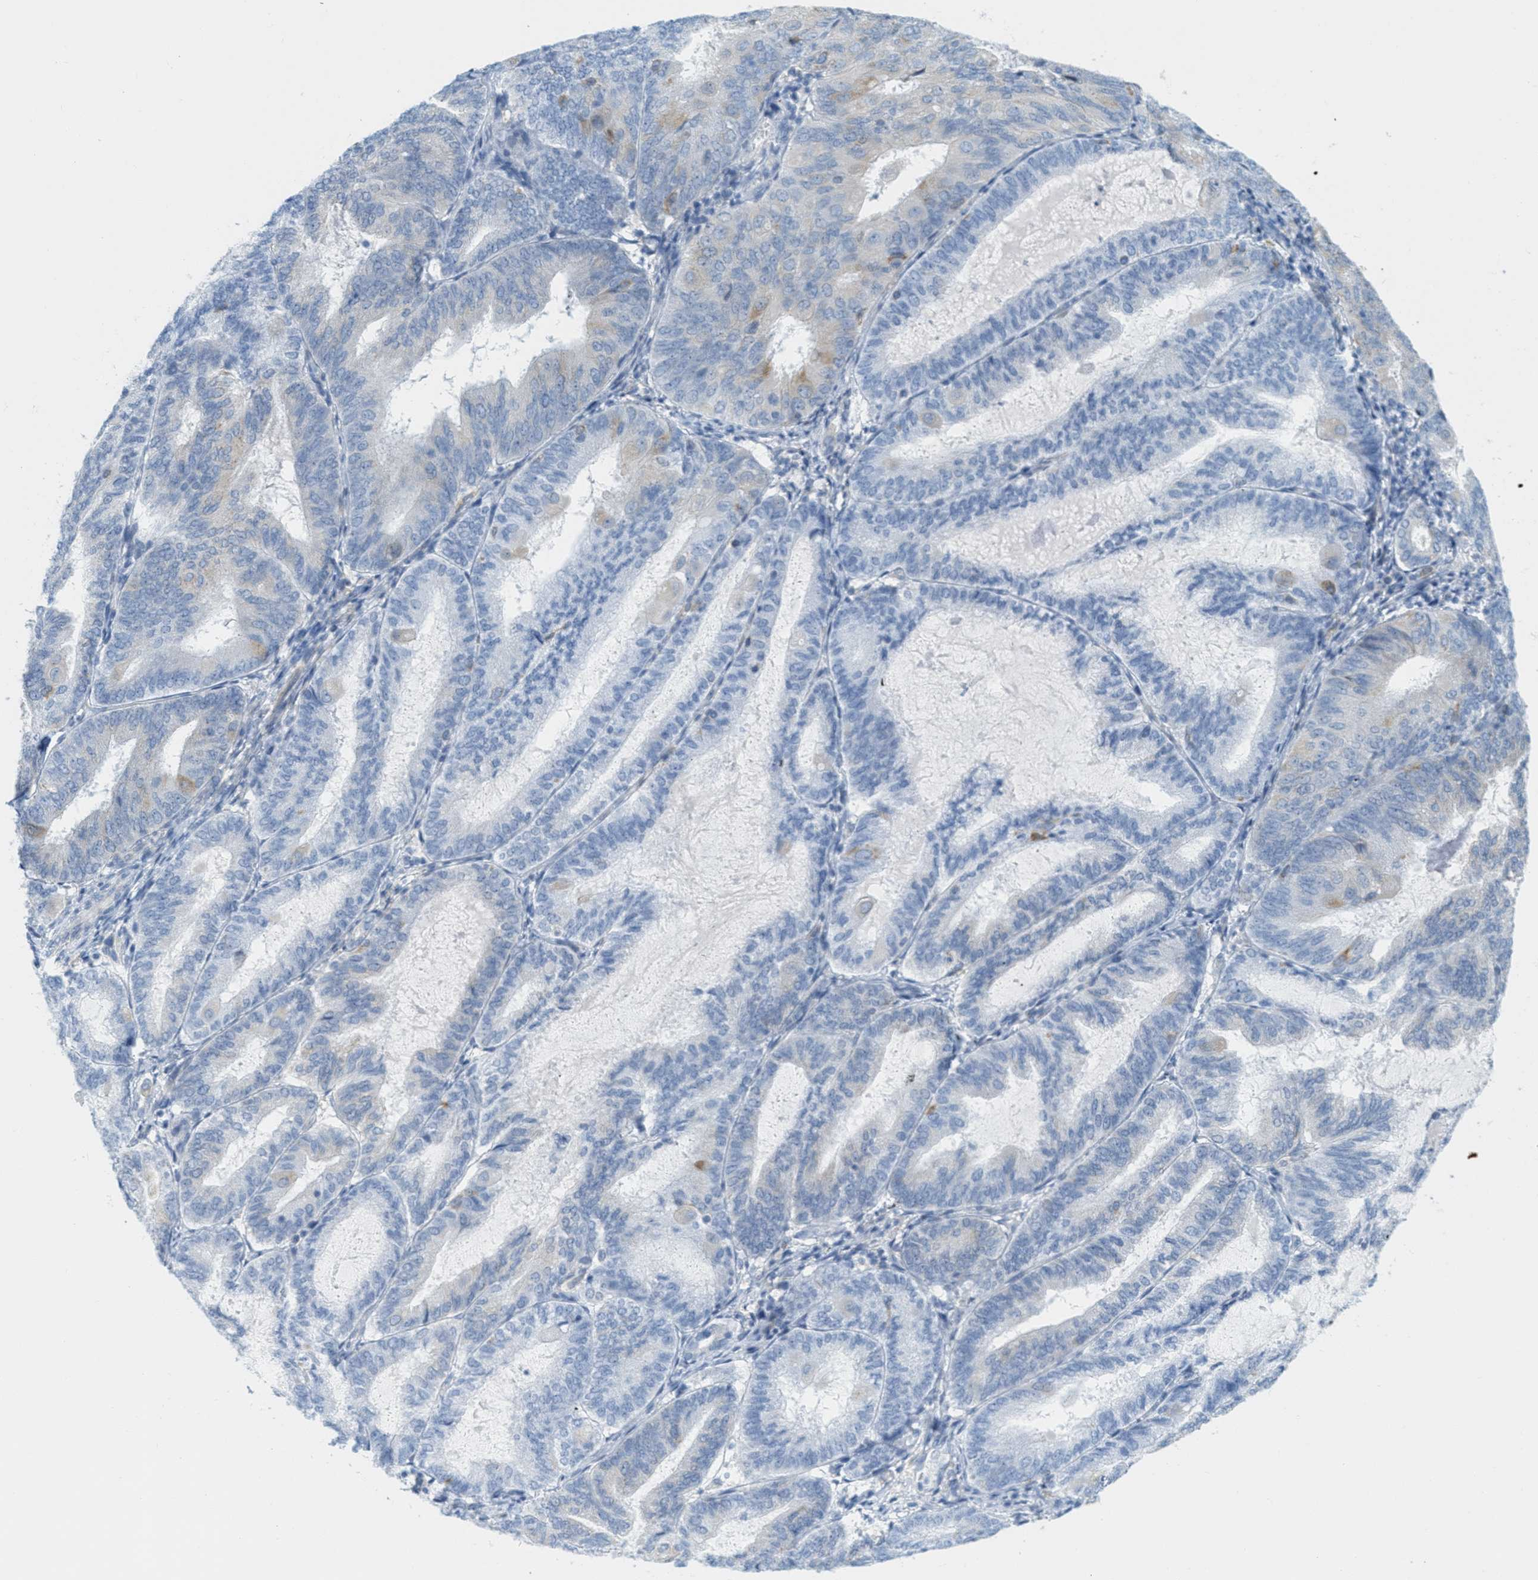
{"staining": {"intensity": "weak", "quantity": "<25%", "location": "cytoplasmic/membranous"}, "tissue": "endometrial cancer", "cell_type": "Tumor cells", "image_type": "cancer", "snomed": [{"axis": "morphology", "description": "Adenocarcinoma, NOS"}, {"axis": "topography", "description": "Endometrium"}], "caption": "A high-resolution photomicrograph shows IHC staining of endometrial cancer (adenocarcinoma), which shows no significant staining in tumor cells.", "gene": "TEX264", "patient": {"sex": "female", "age": 81}}